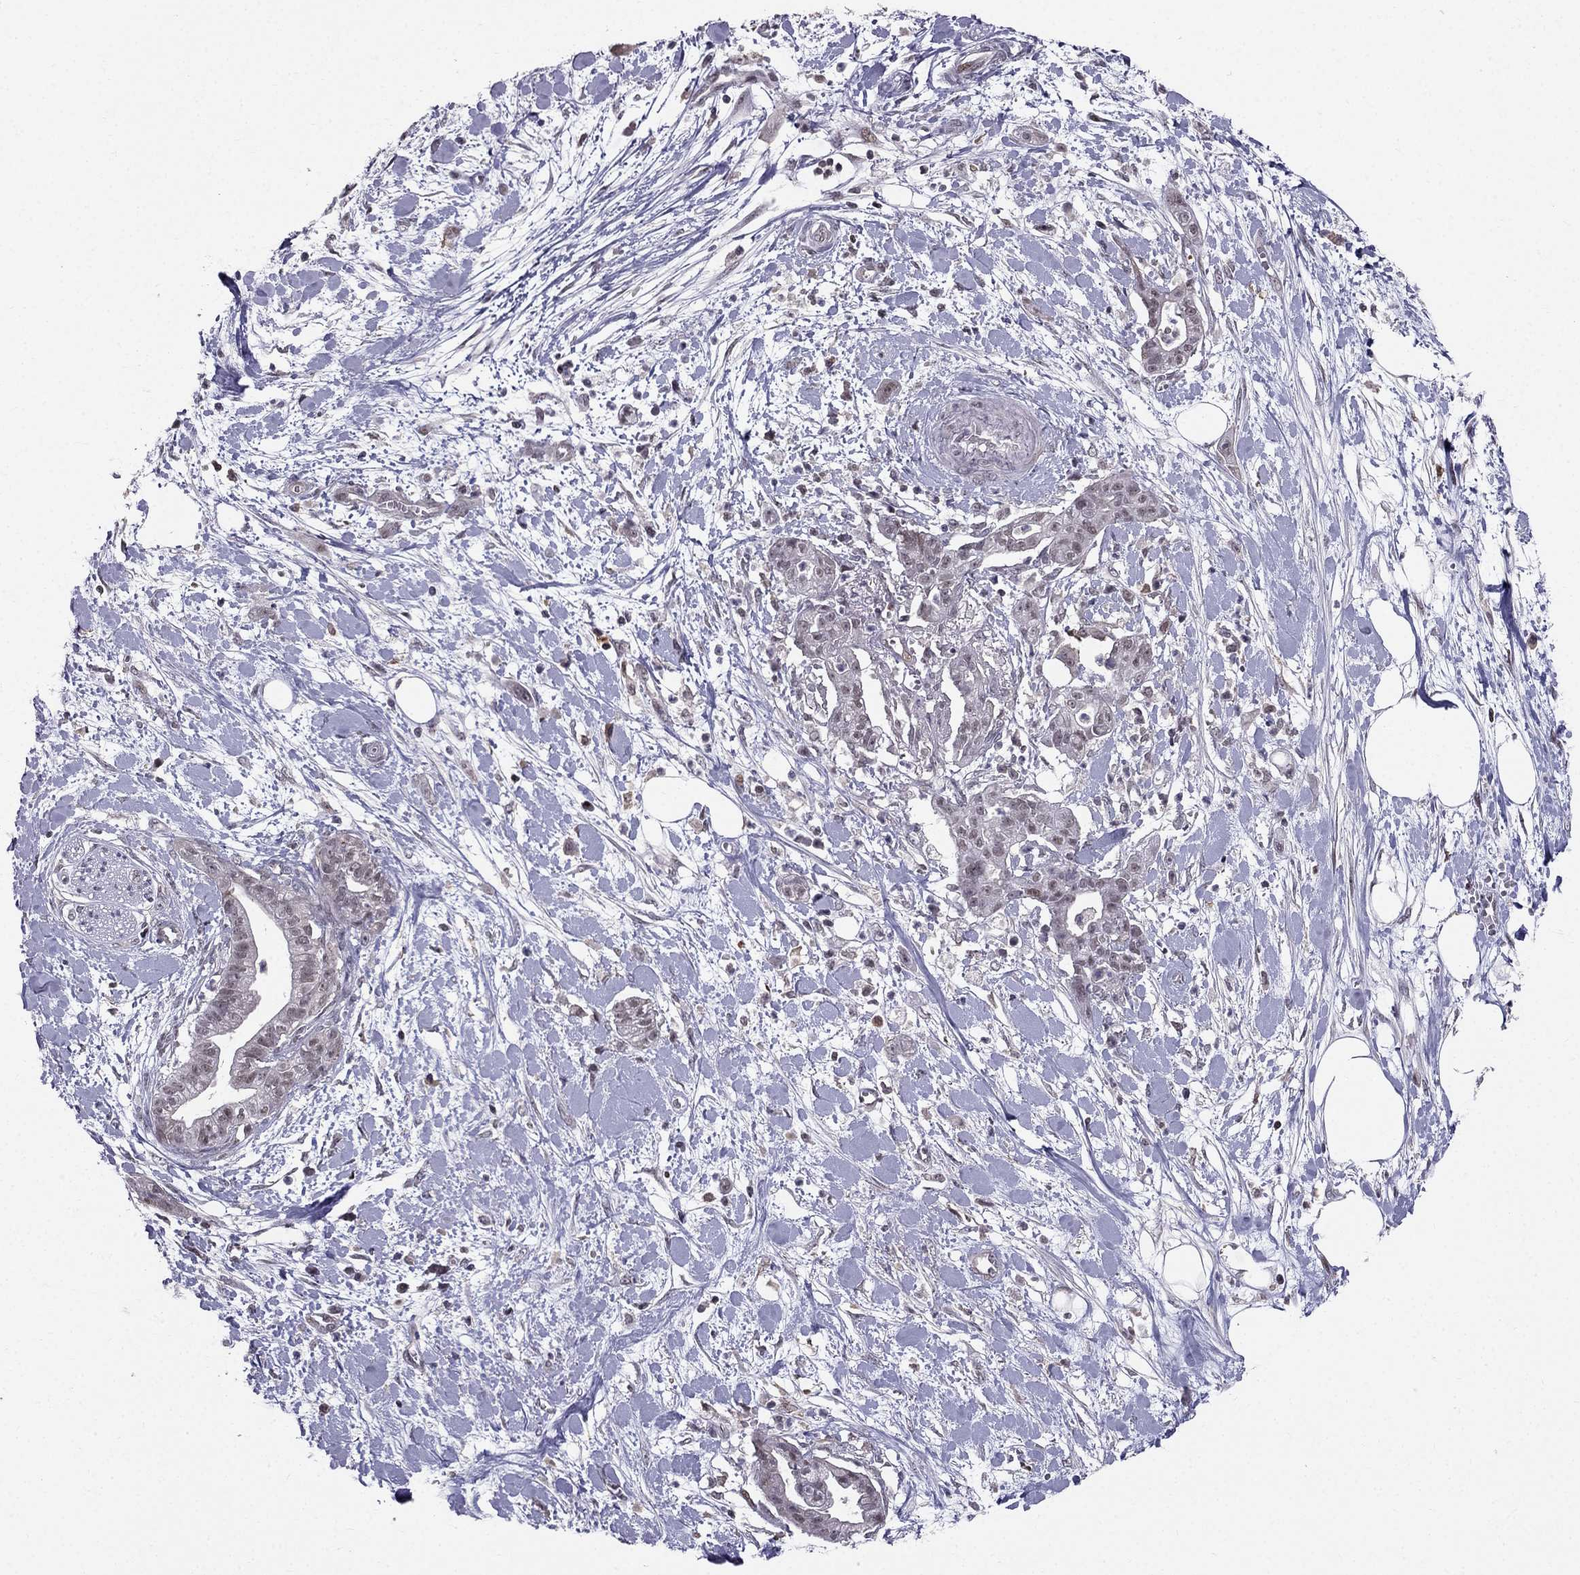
{"staining": {"intensity": "negative", "quantity": "none", "location": "none"}, "tissue": "pancreatic cancer", "cell_type": "Tumor cells", "image_type": "cancer", "snomed": [{"axis": "morphology", "description": "Normal tissue, NOS"}, {"axis": "morphology", "description": "Adenocarcinoma, NOS"}, {"axis": "topography", "description": "Lymph node"}, {"axis": "topography", "description": "Pancreas"}], "caption": "This is a micrograph of immunohistochemistry staining of adenocarcinoma (pancreatic), which shows no positivity in tumor cells. Nuclei are stained in blue.", "gene": "RPRD2", "patient": {"sex": "female", "age": 58}}